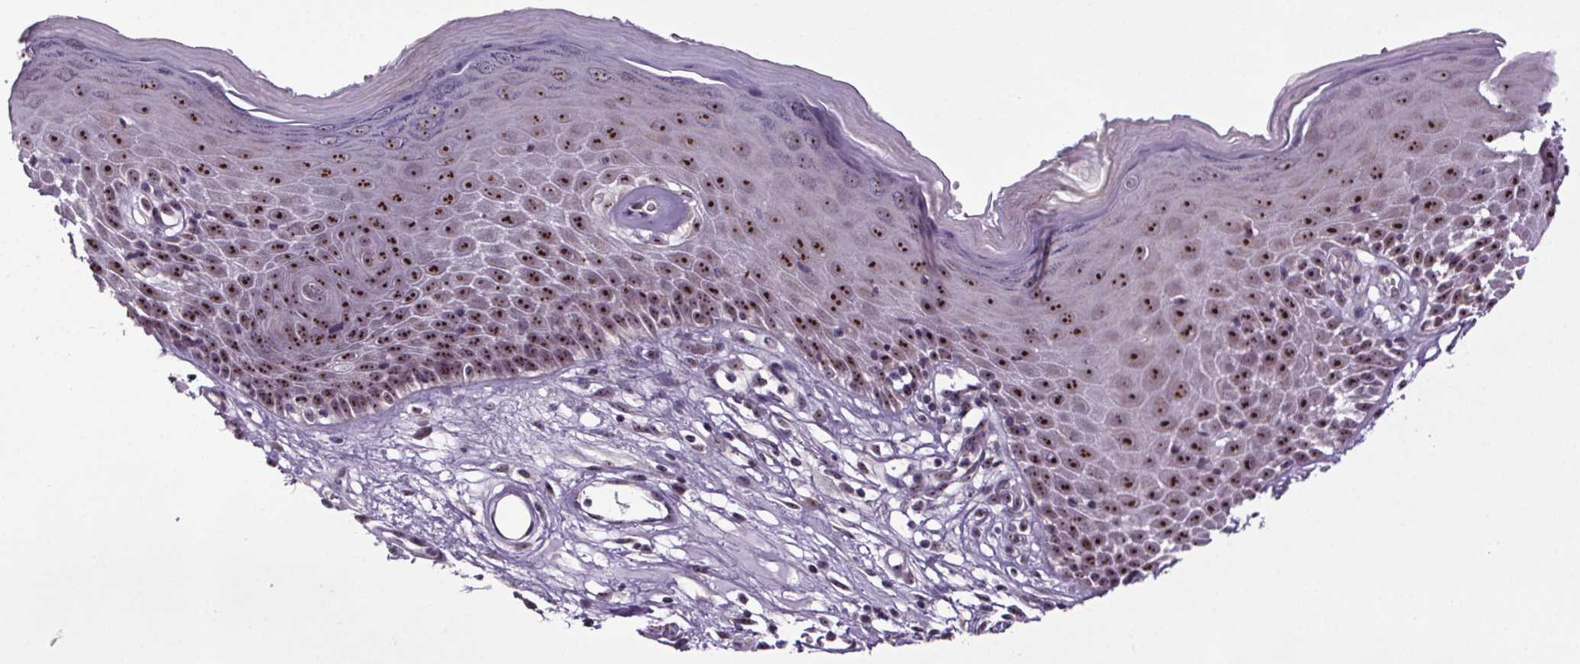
{"staining": {"intensity": "moderate", "quantity": ">75%", "location": "nuclear"}, "tissue": "skin", "cell_type": "Epidermal cells", "image_type": "normal", "snomed": [{"axis": "morphology", "description": "Normal tissue, NOS"}, {"axis": "topography", "description": "Vulva"}], "caption": "This micrograph exhibits benign skin stained with IHC to label a protein in brown. The nuclear of epidermal cells show moderate positivity for the protein. Nuclei are counter-stained blue.", "gene": "ATMIN", "patient": {"sex": "female", "age": 68}}